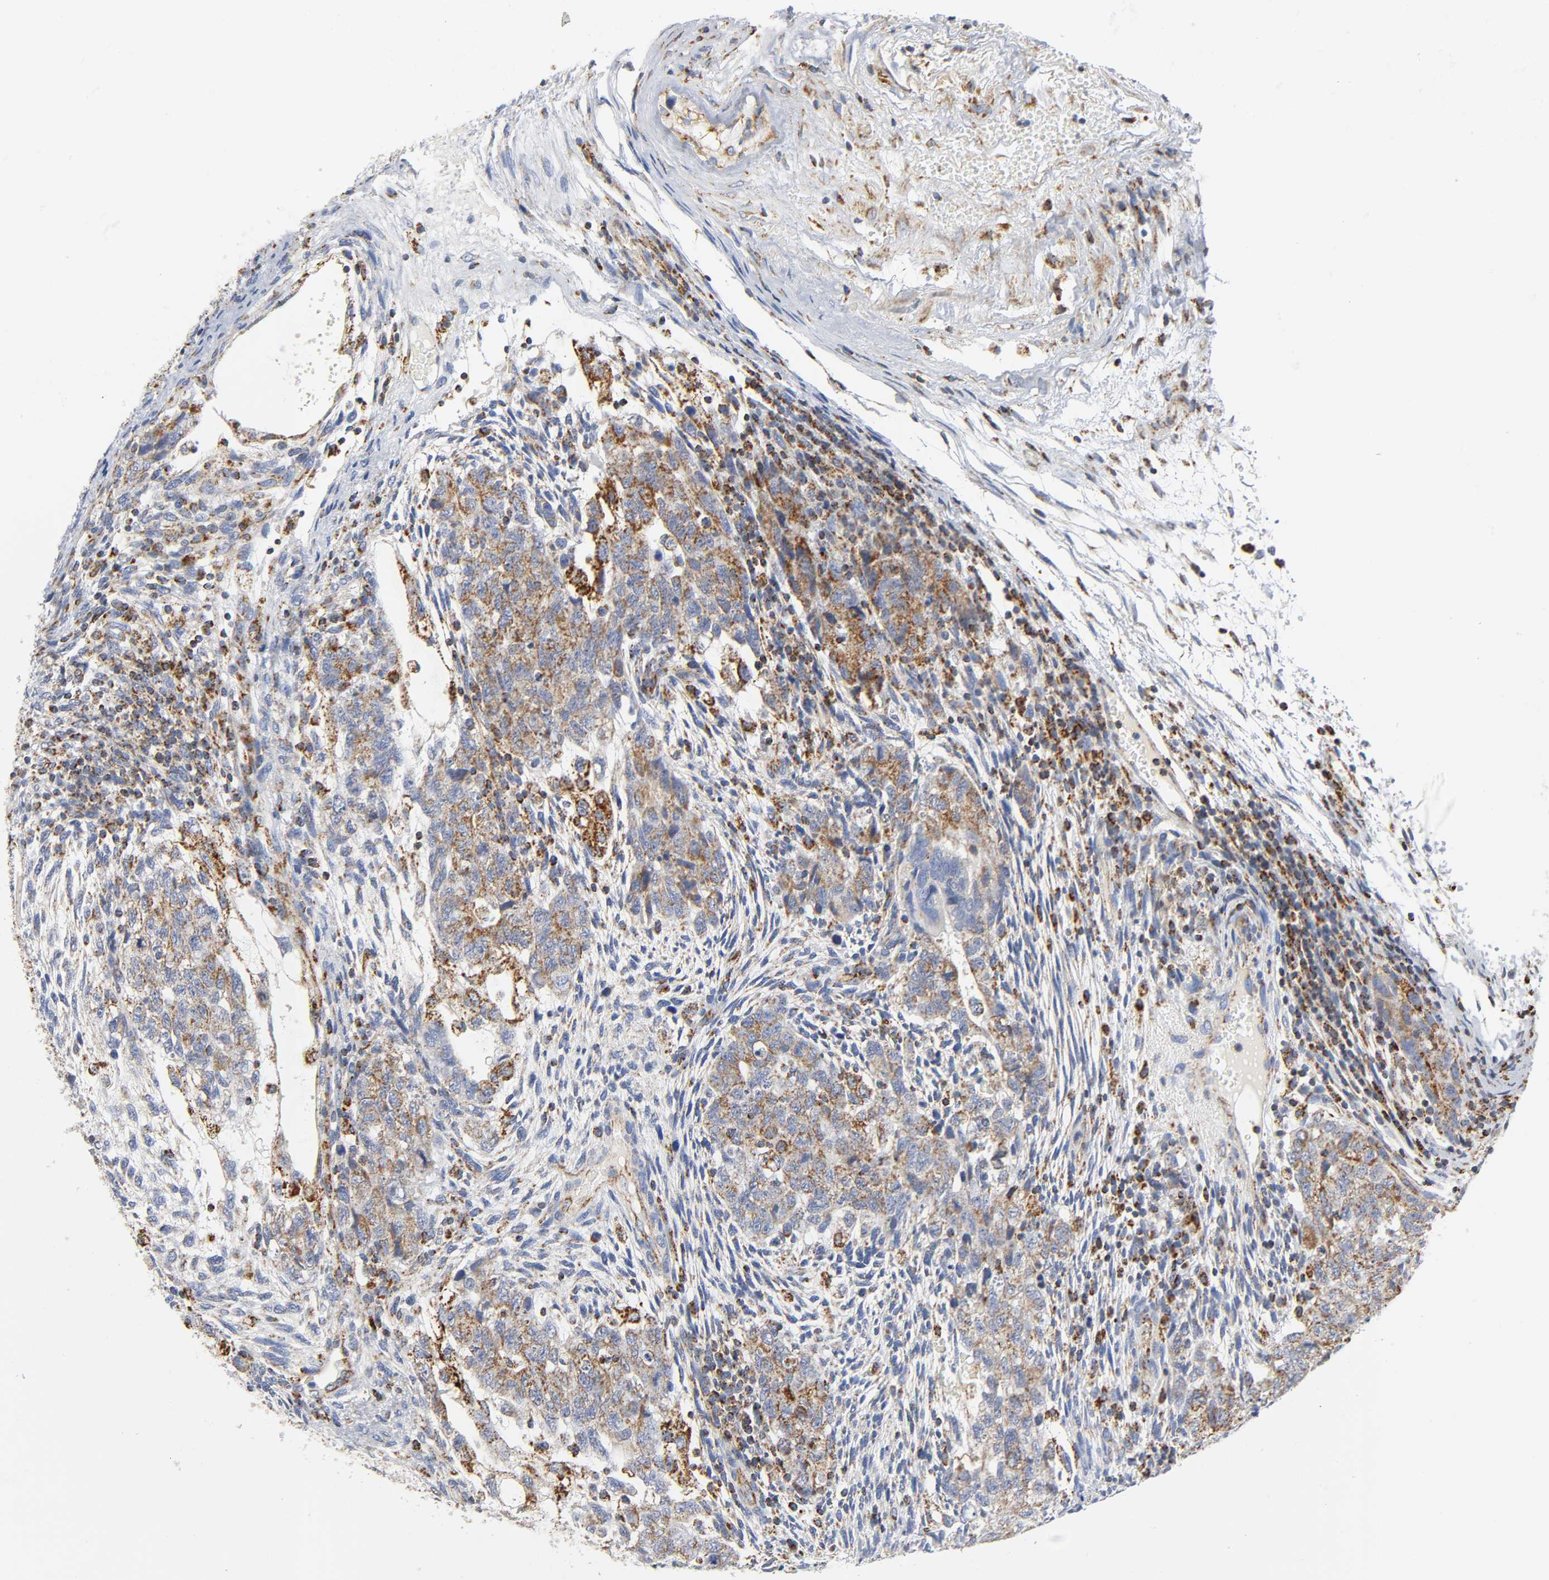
{"staining": {"intensity": "moderate", "quantity": ">75%", "location": "cytoplasmic/membranous"}, "tissue": "testis cancer", "cell_type": "Tumor cells", "image_type": "cancer", "snomed": [{"axis": "morphology", "description": "Normal tissue, NOS"}, {"axis": "morphology", "description": "Carcinoma, Embryonal, NOS"}, {"axis": "topography", "description": "Testis"}], "caption": "Human testis embryonal carcinoma stained with a protein marker displays moderate staining in tumor cells.", "gene": "BAK1", "patient": {"sex": "male", "age": 36}}